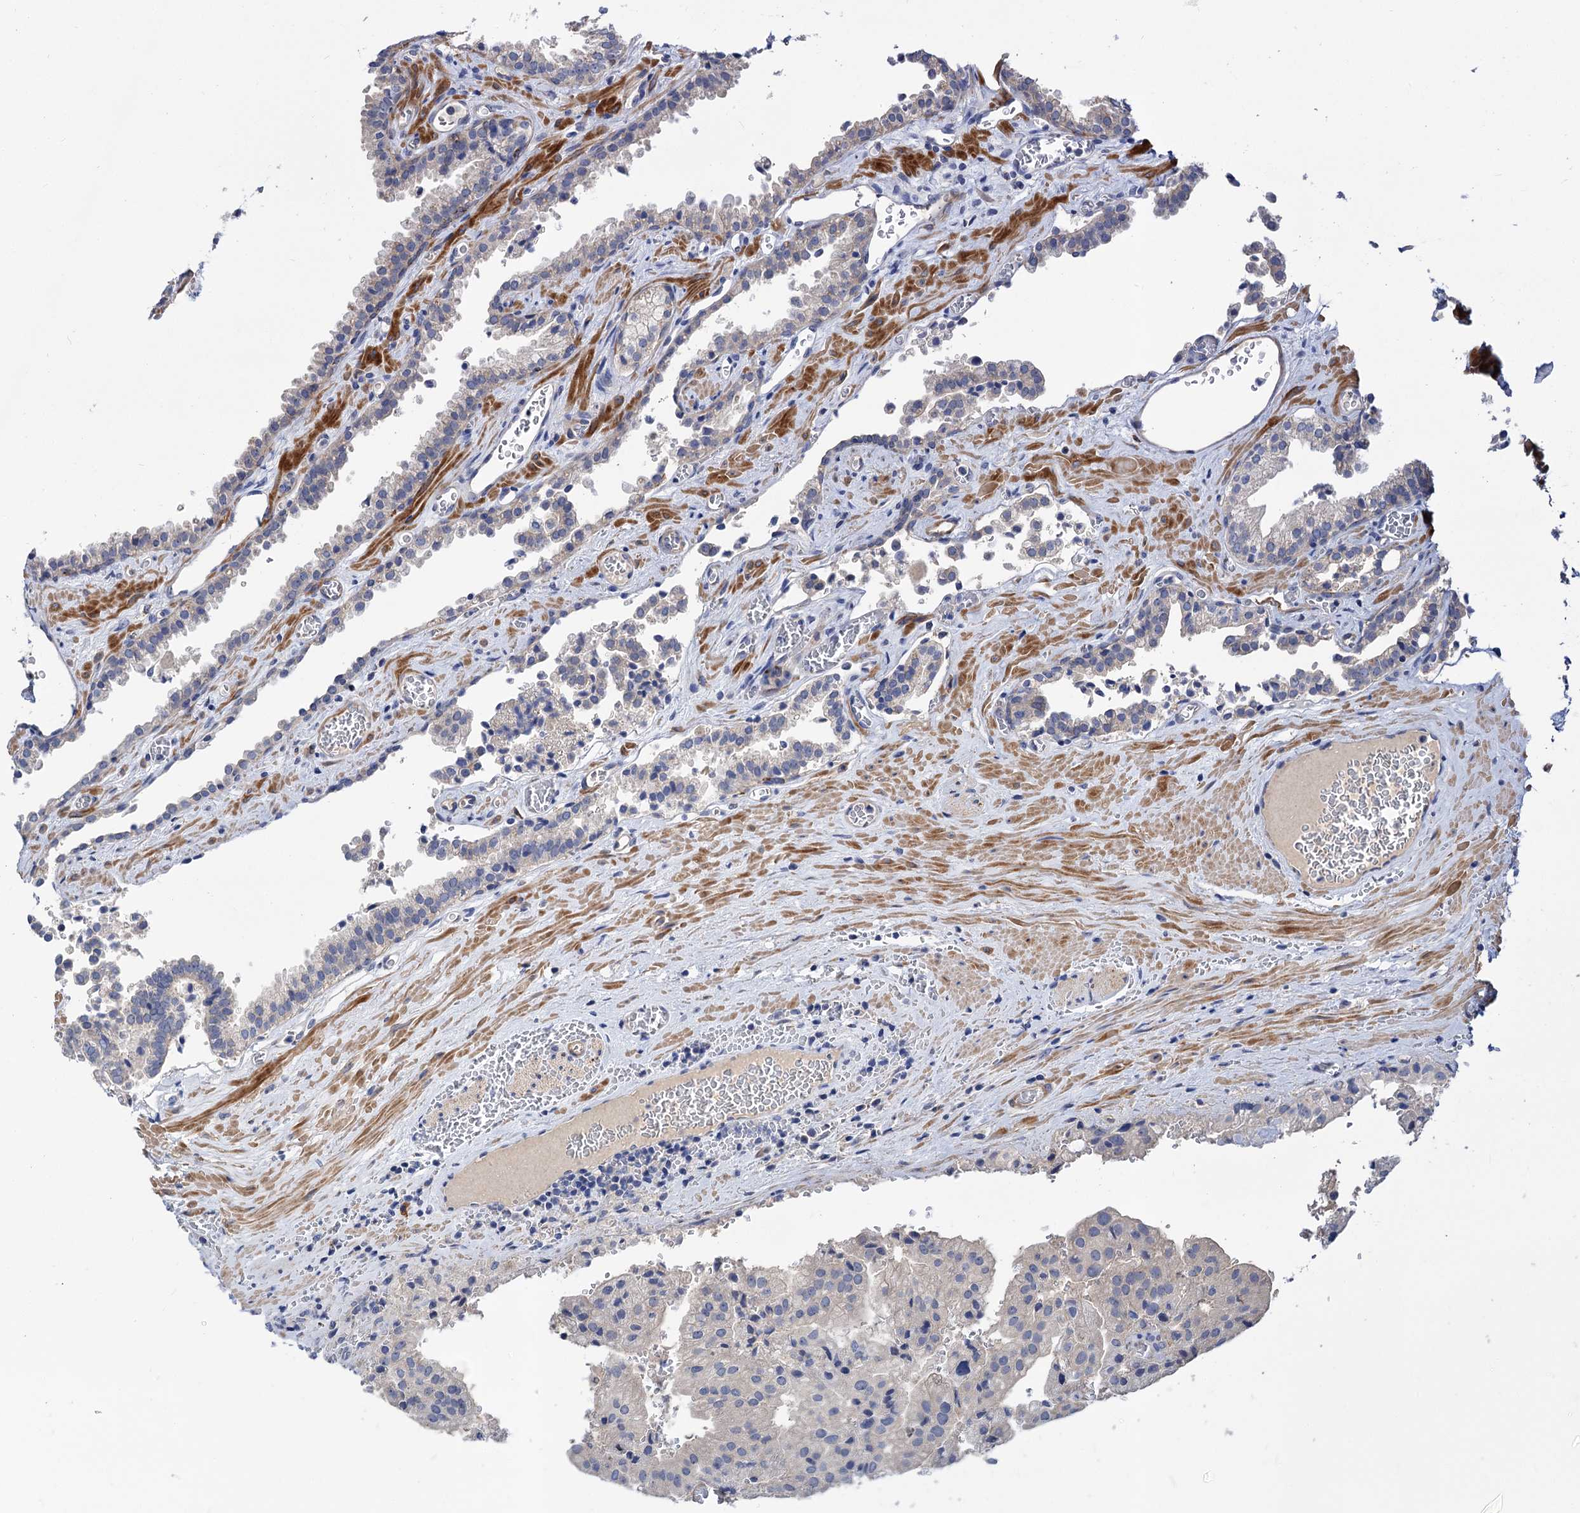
{"staining": {"intensity": "negative", "quantity": "none", "location": "none"}, "tissue": "prostate cancer", "cell_type": "Tumor cells", "image_type": "cancer", "snomed": [{"axis": "morphology", "description": "Adenocarcinoma, High grade"}, {"axis": "topography", "description": "Prostate"}], "caption": "High magnification brightfield microscopy of prostate cancer (adenocarcinoma (high-grade)) stained with DAB (brown) and counterstained with hematoxylin (blue): tumor cells show no significant staining.", "gene": "NUDCD2", "patient": {"sex": "male", "age": 68}}